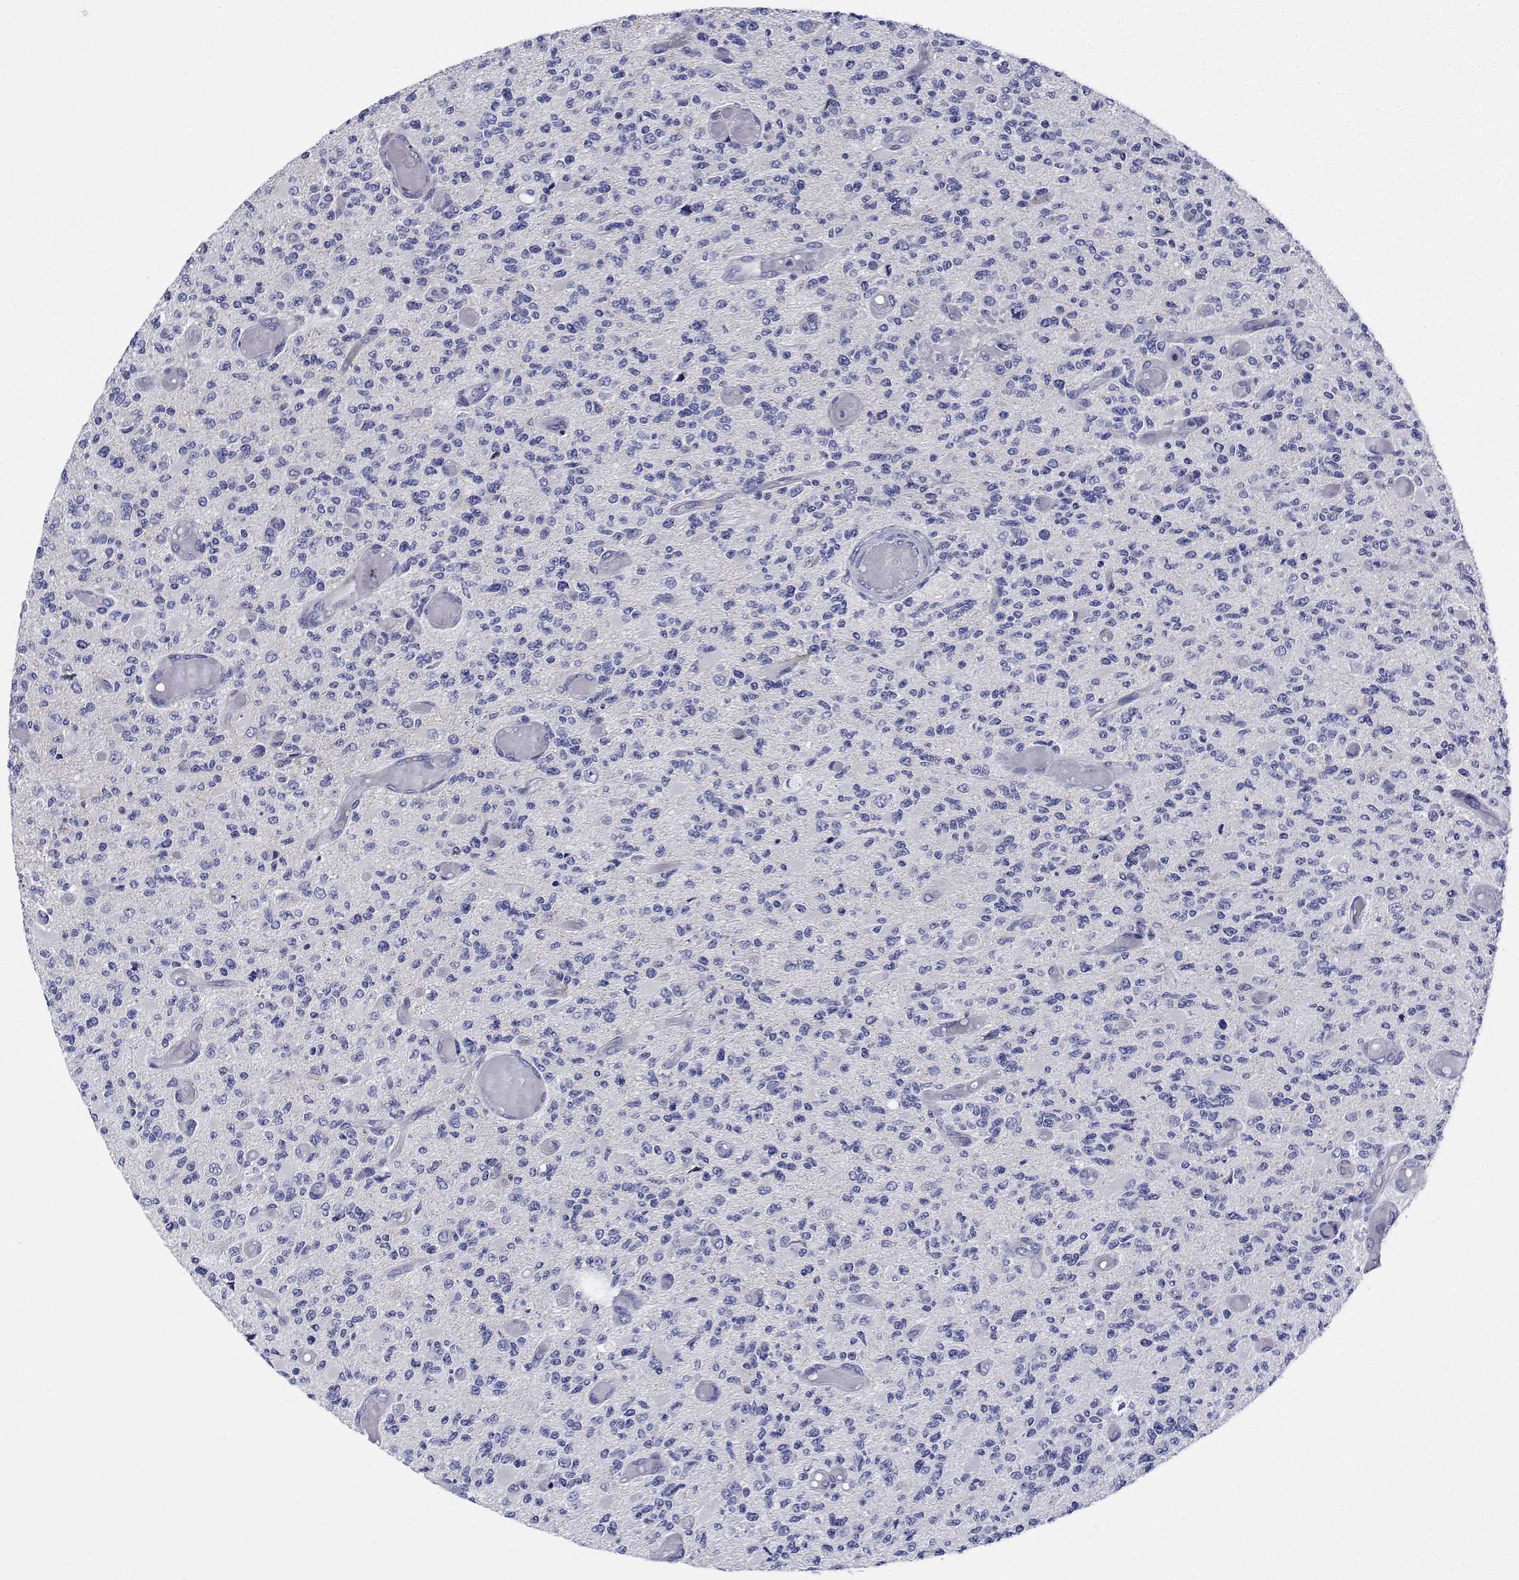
{"staining": {"intensity": "negative", "quantity": "none", "location": "none"}, "tissue": "glioma", "cell_type": "Tumor cells", "image_type": "cancer", "snomed": [{"axis": "morphology", "description": "Glioma, malignant, High grade"}, {"axis": "topography", "description": "Brain"}], "caption": "Glioma stained for a protein using immunohistochemistry shows no staining tumor cells.", "gene": "CDHR3", "patient": {"sex": "female", "age": 63}}